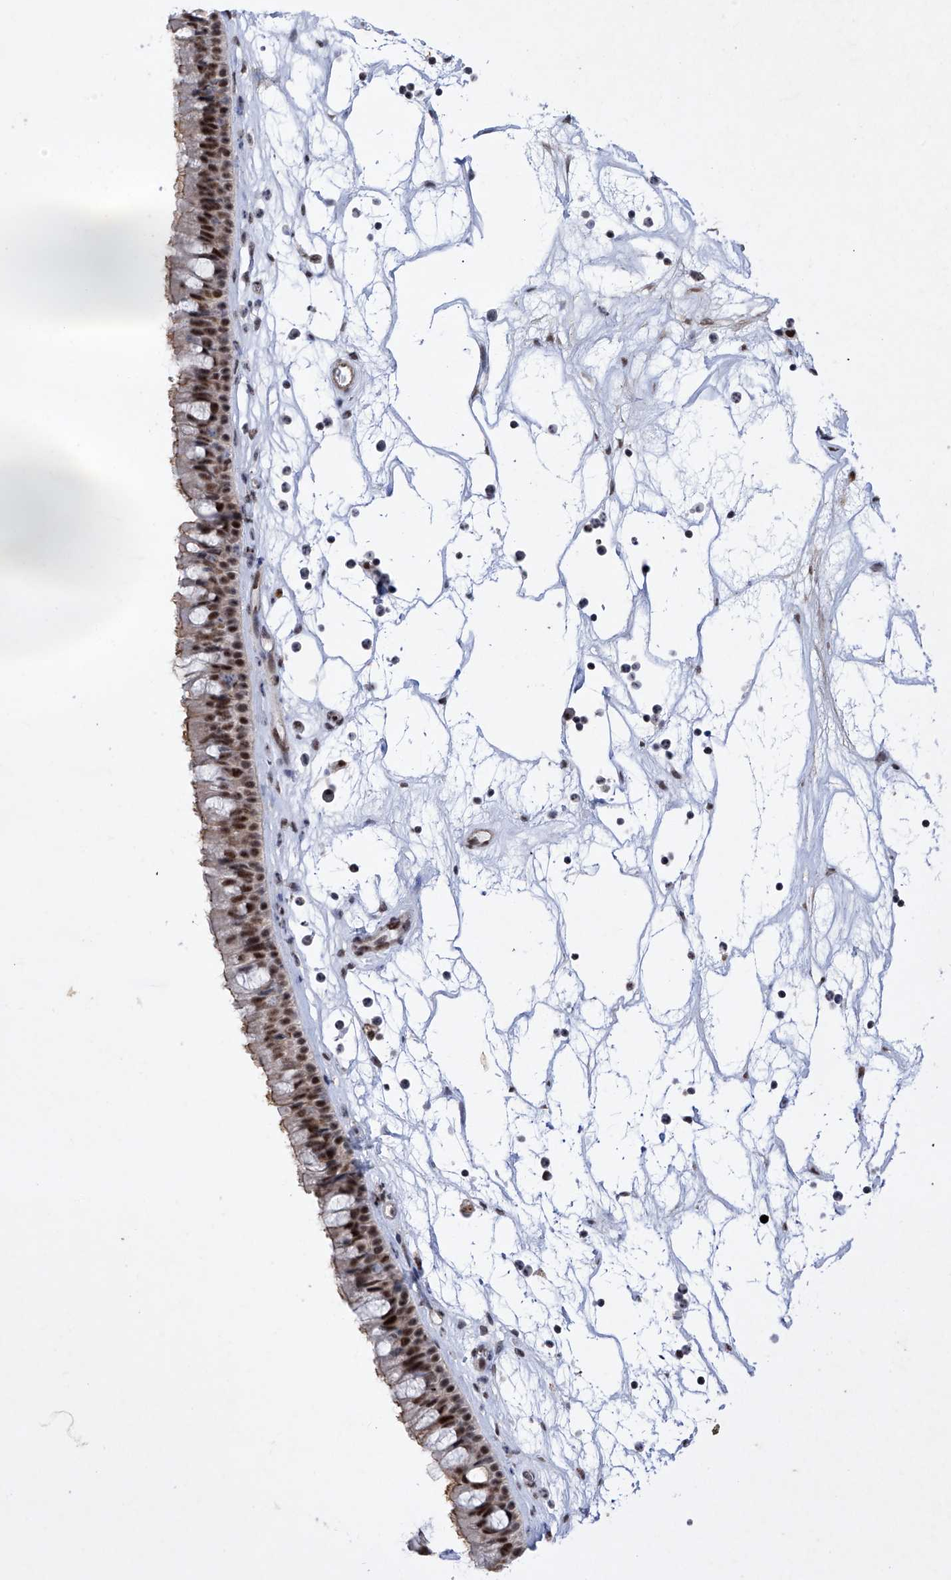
{"staining": {"intensity": "moderate", "quantity": ">75%", "location": "nuclear"}, "tissue": "nasopharynx", "cell_type": "Respiratory epithelial cells", "image_type": "normal", "snomed": [{"axis": "morphology", "description": "Normal tissue, NOS"}, {"axis": "topography", "description": "Nasopharynx"}], "caption": "An immunohistochemistry histopathology image of normal tissue is shown. Protein staining in brown highlights moderate nuclear positivity in nasopharynx within respiratory epithelial cells.", "gene": "NFATC4", "patient": {"sex": "male", "age": 64}}